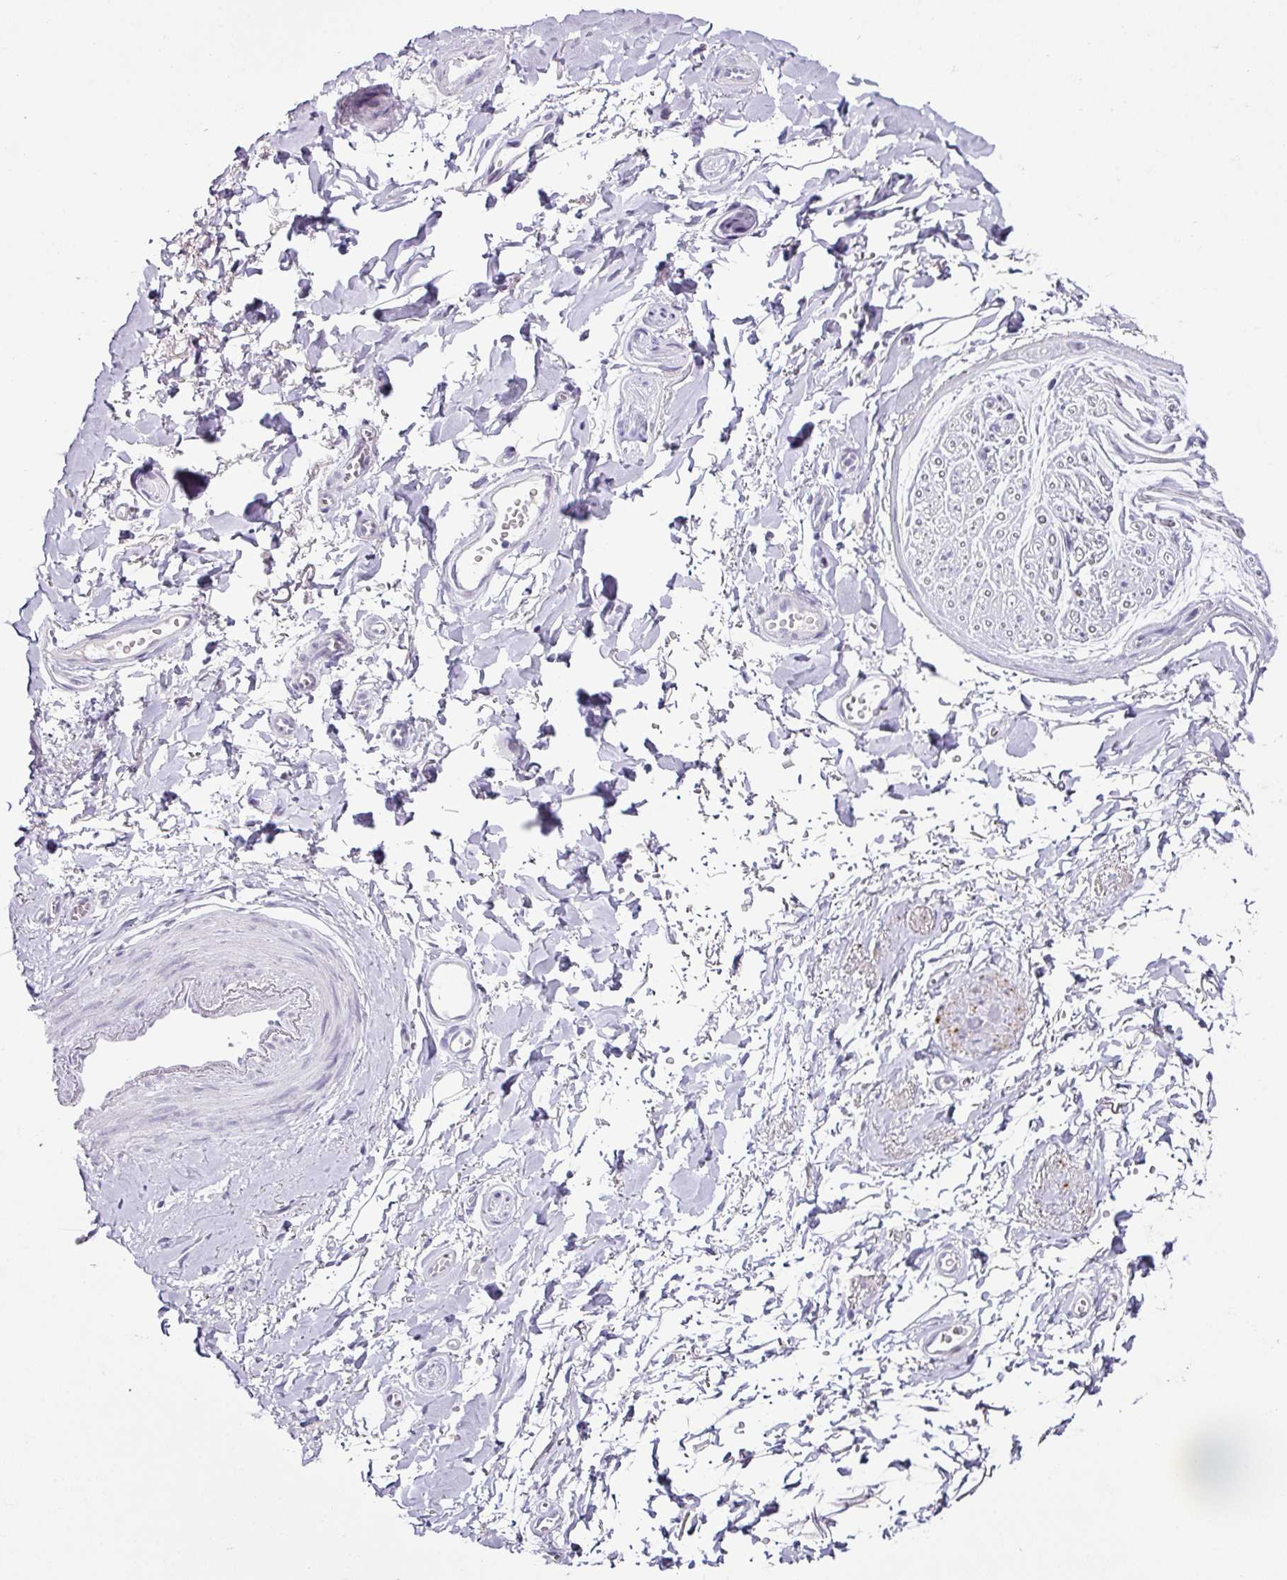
{"staining": {"intensity": "negative", "quantity": "none", "location": "none"}, "tissue": "soft tissue", "cell_type": "Fibroblasts", "image_type": "normal", "snomed": [{"axis": "morphology", "description": "Normal tissue, NOS"}, {"axis": "topography", "description": "Vulva"}, {"axis": "topography", "description": "Vagina"}, {"axis": "topography", "description": "Peripheral nerve tissue"}], "caption": "Immunohistochemistry of benign soft tissue demonstrates no positivity in fibroblasts.", "gene": "TRA2A", "patient": {"sex": "female", "age": 66}}